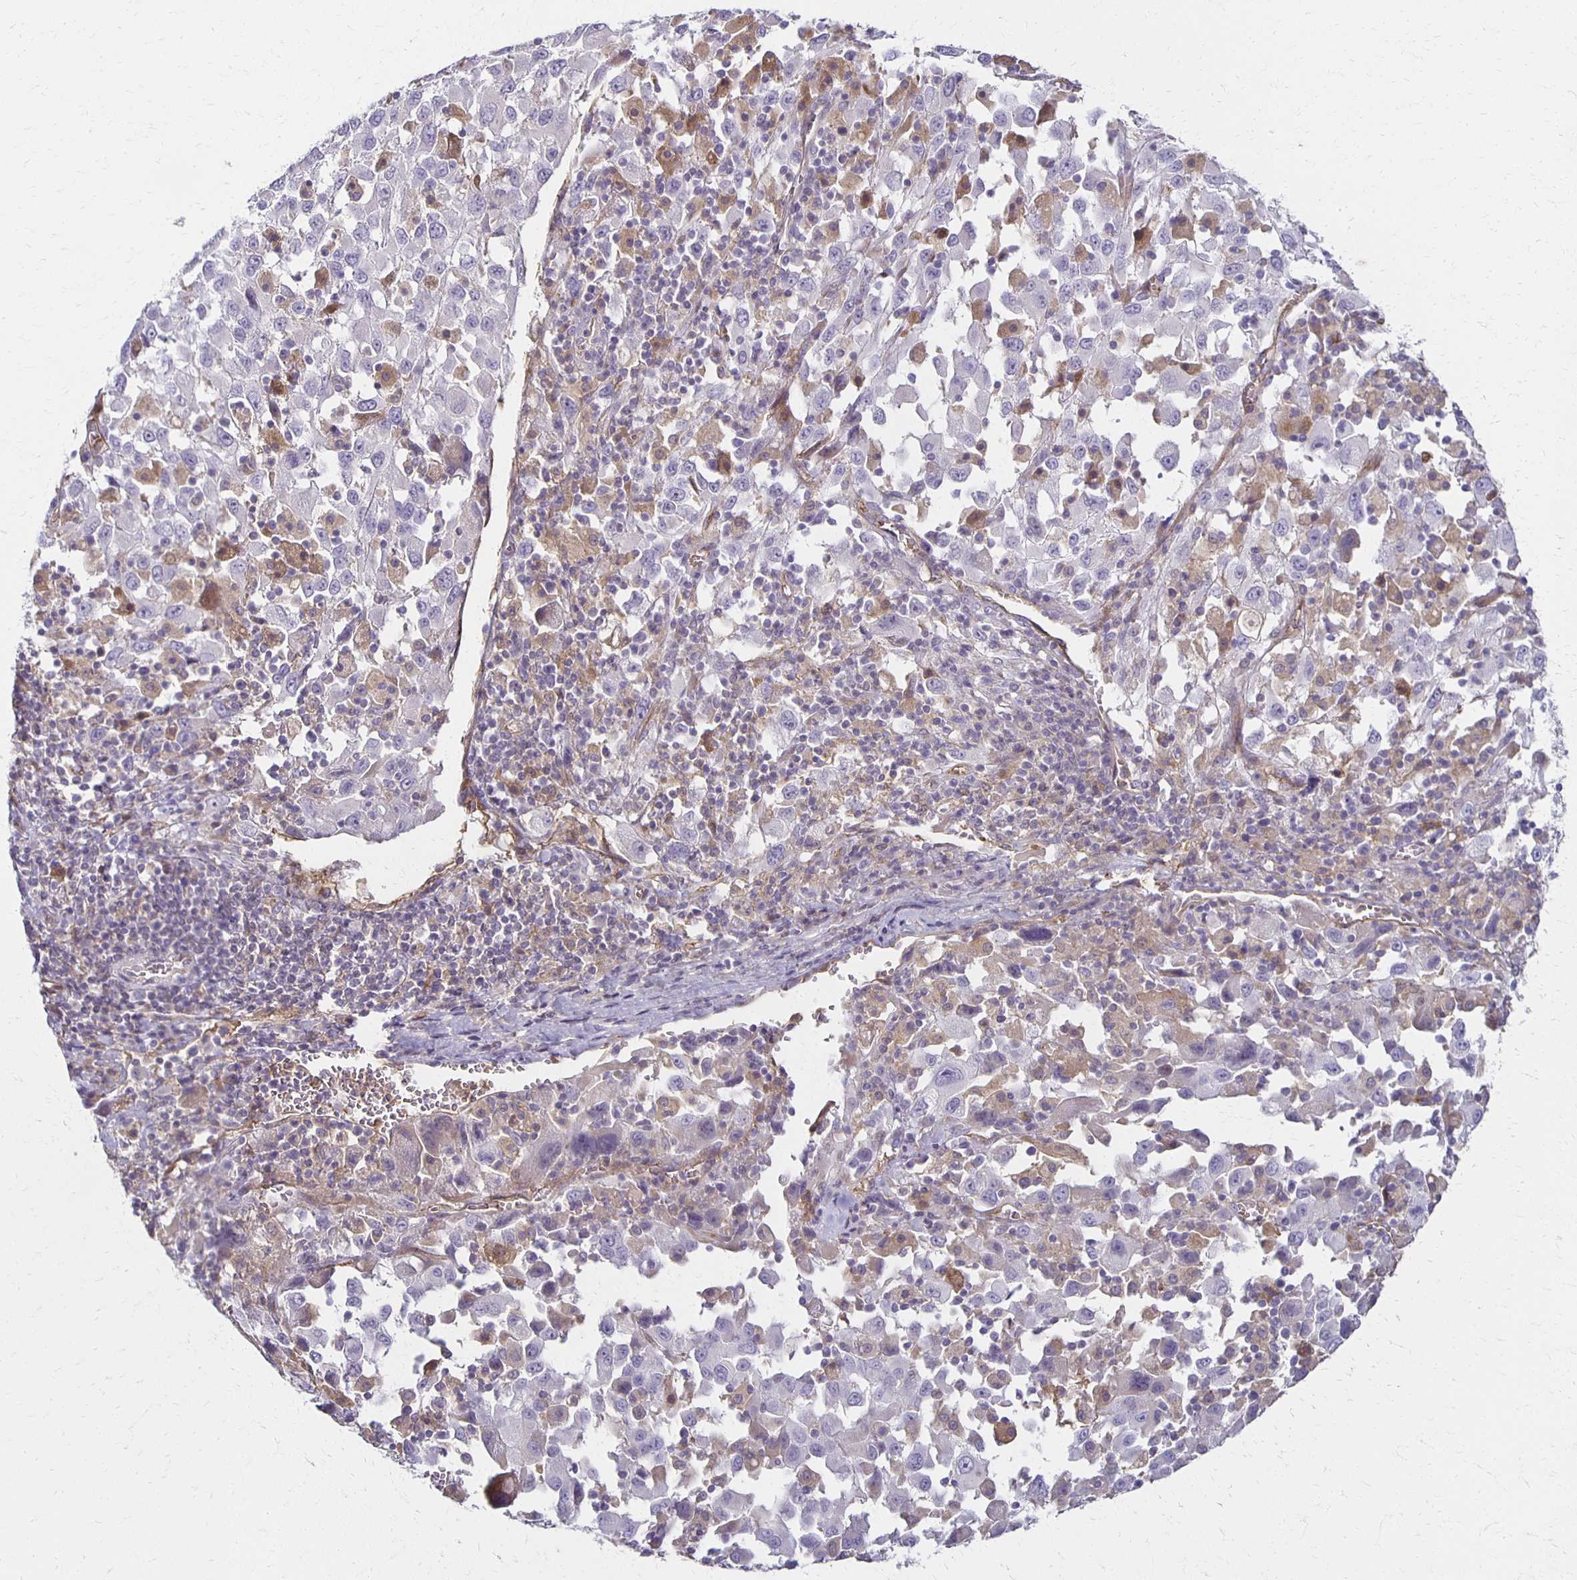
{"staining": {"intensity": "negative", "quantity": "none", "location": "none"}, "tissue": "melanoma", "cell_type": "Tumor cells", "image_type": "cancer", "snomed": [{"axis": "morphology", "description": "Malignant melanoma, Metastatic site"}, {"axis": "topography", "description": "Soft tissue"}], "caption": "A histopathology image of melanoma stained for a protein displays no brown staining in tumor cells.", "gene": "GPX4", "patient": {"sex": "male", "age": 50}}